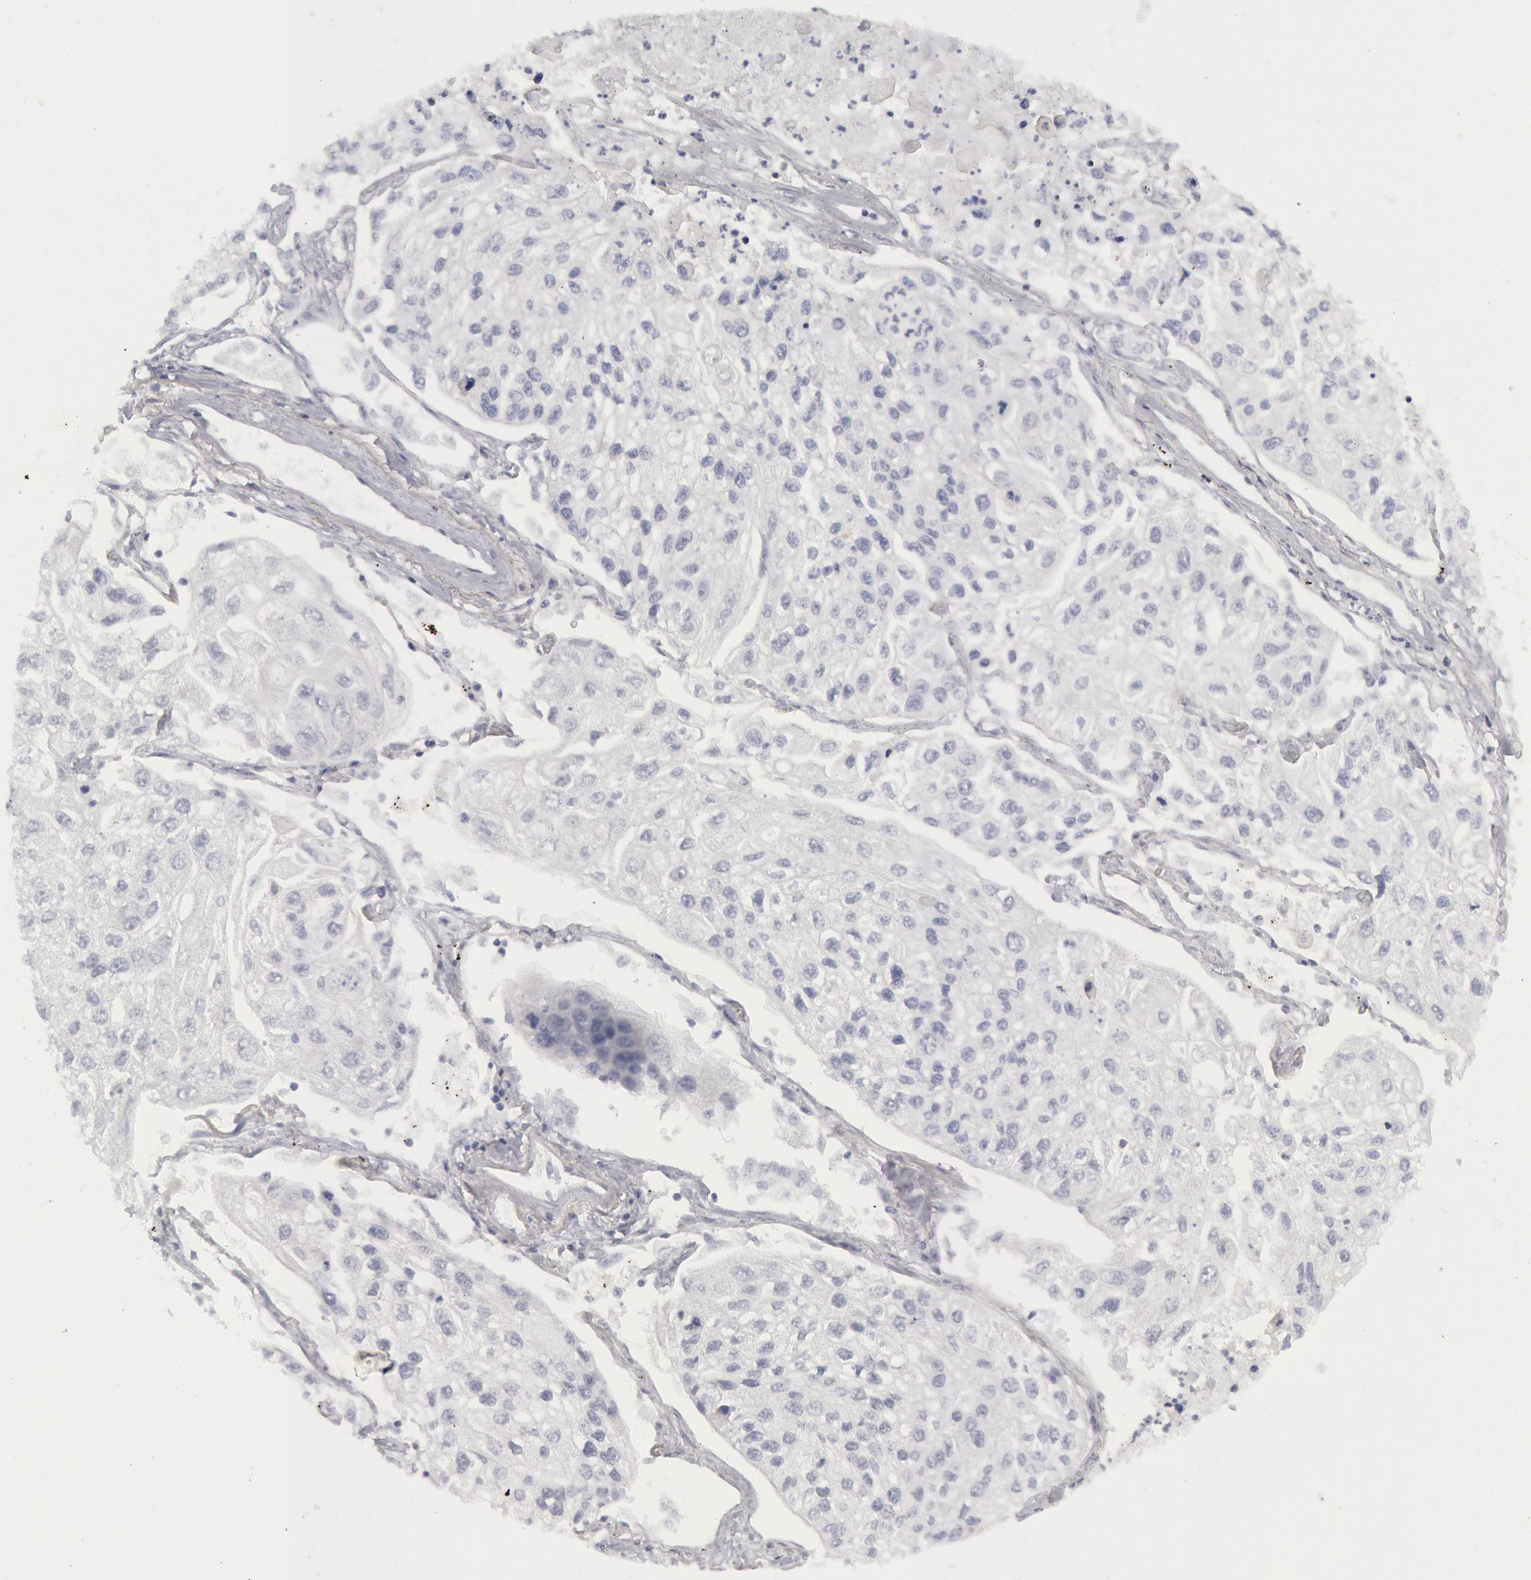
{"staining": {"intensity": "negative", "quantity": "none", "location": "none"}, "tissue": "lung cancer", "cell_type": "Tumor cells", "image_type": "cancer", "snomed": [{"axis": "morphology", "description": "Squamous cell carcinoma, NOS"}, {"axis": "topography", "description": "Lung"}], "caption": "Protein analysis of squamous cell carcinoma (lung) exhibits no significant staining in tumor cells.", "gene": "FHL1", "patient": {"sex": "male", "age": 75}}